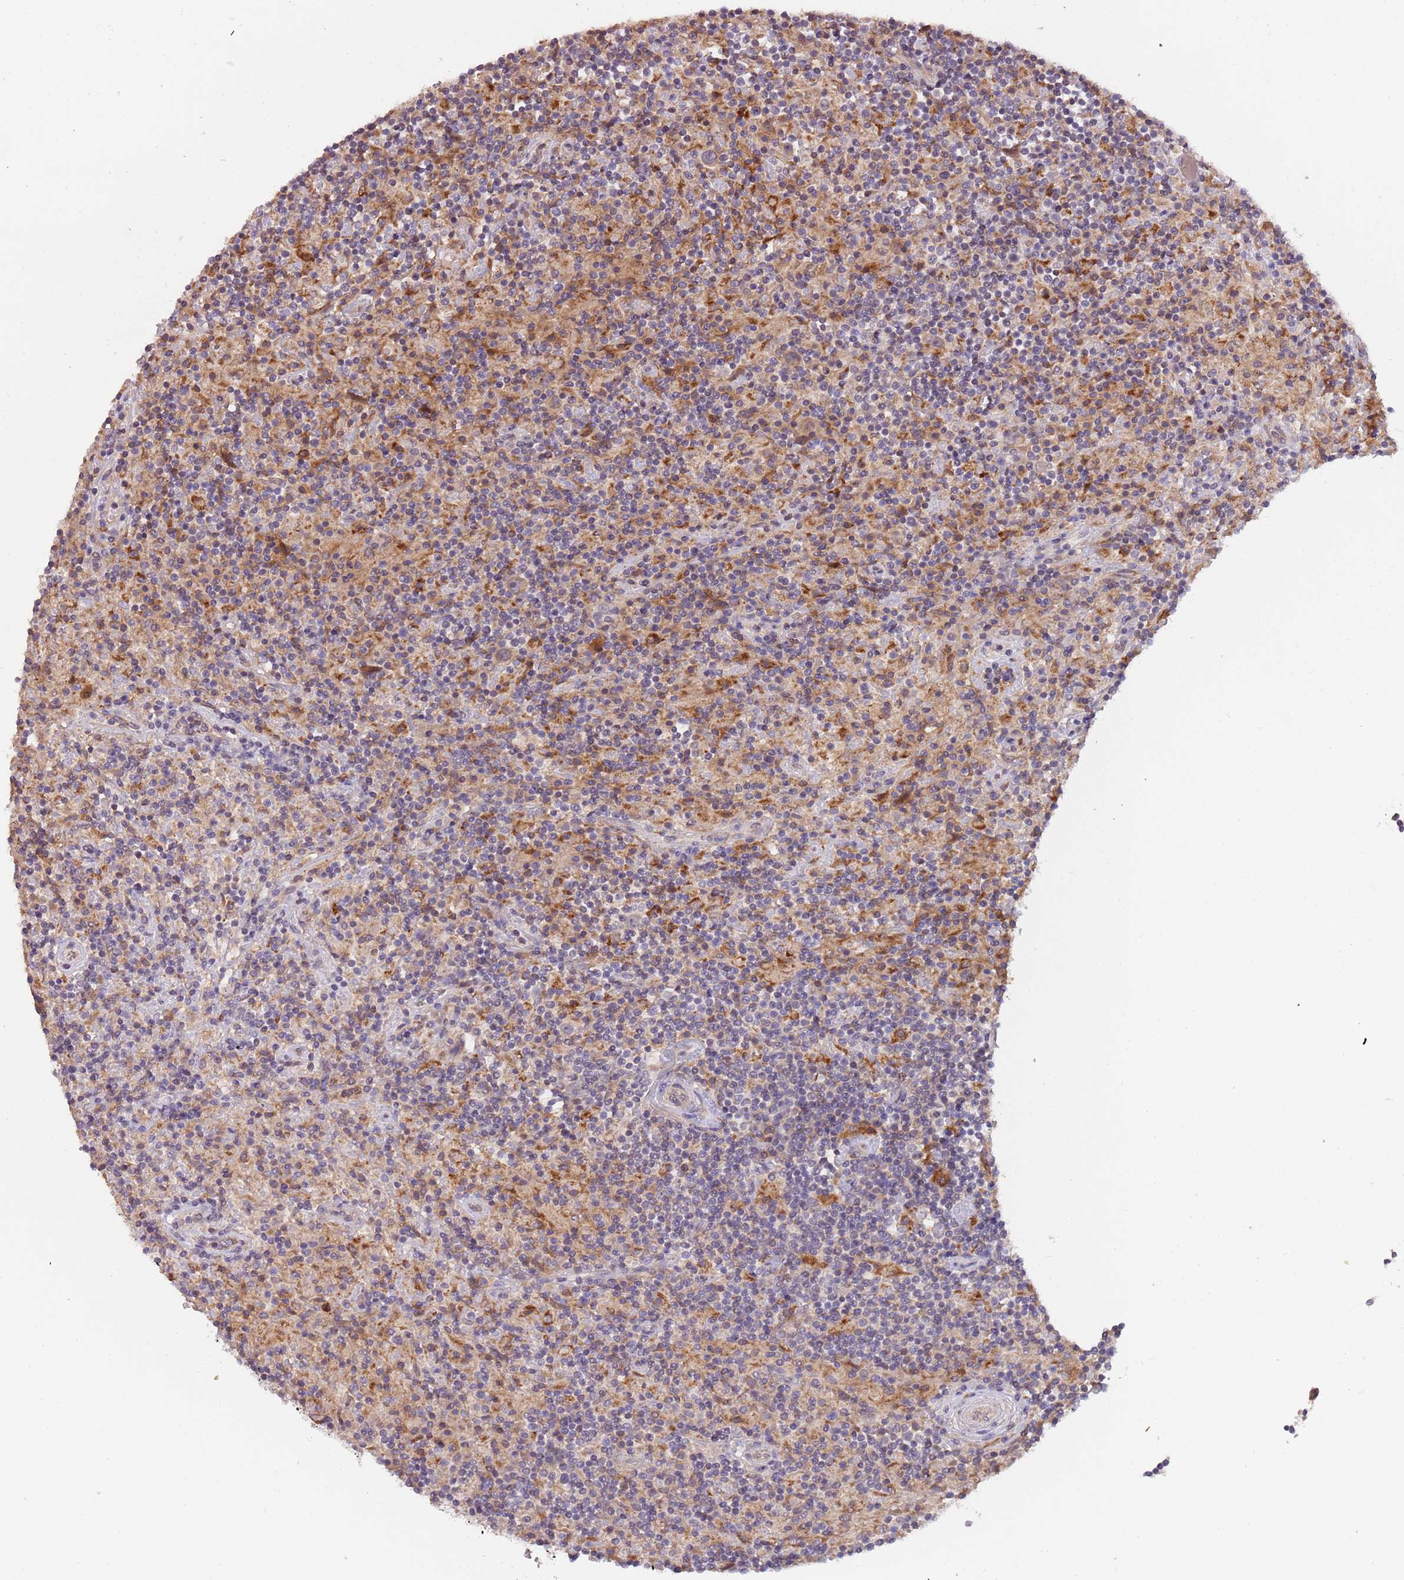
{"staining": {"intensity": "weak", "quantity": "25%-75%", "location": "cytoplasmic/membranous"}, "tissue": "lymphoma", "cell_type": "Tumor cells", "image_type": "cancer", "snomed": [{"axis": "morphology", "description": "Hodgkin's disease, NOS"}, {"axis": "topography", "description": "Lymph node"}], "caption": "Immunohistochemical staining of Hodgkin's disease displays low levels of weak cytoplasmic/membranous positivity in about 25%-75% of tumor cells.", "gene": "FECH", "patient": {"sex": "male", "age": 70}}